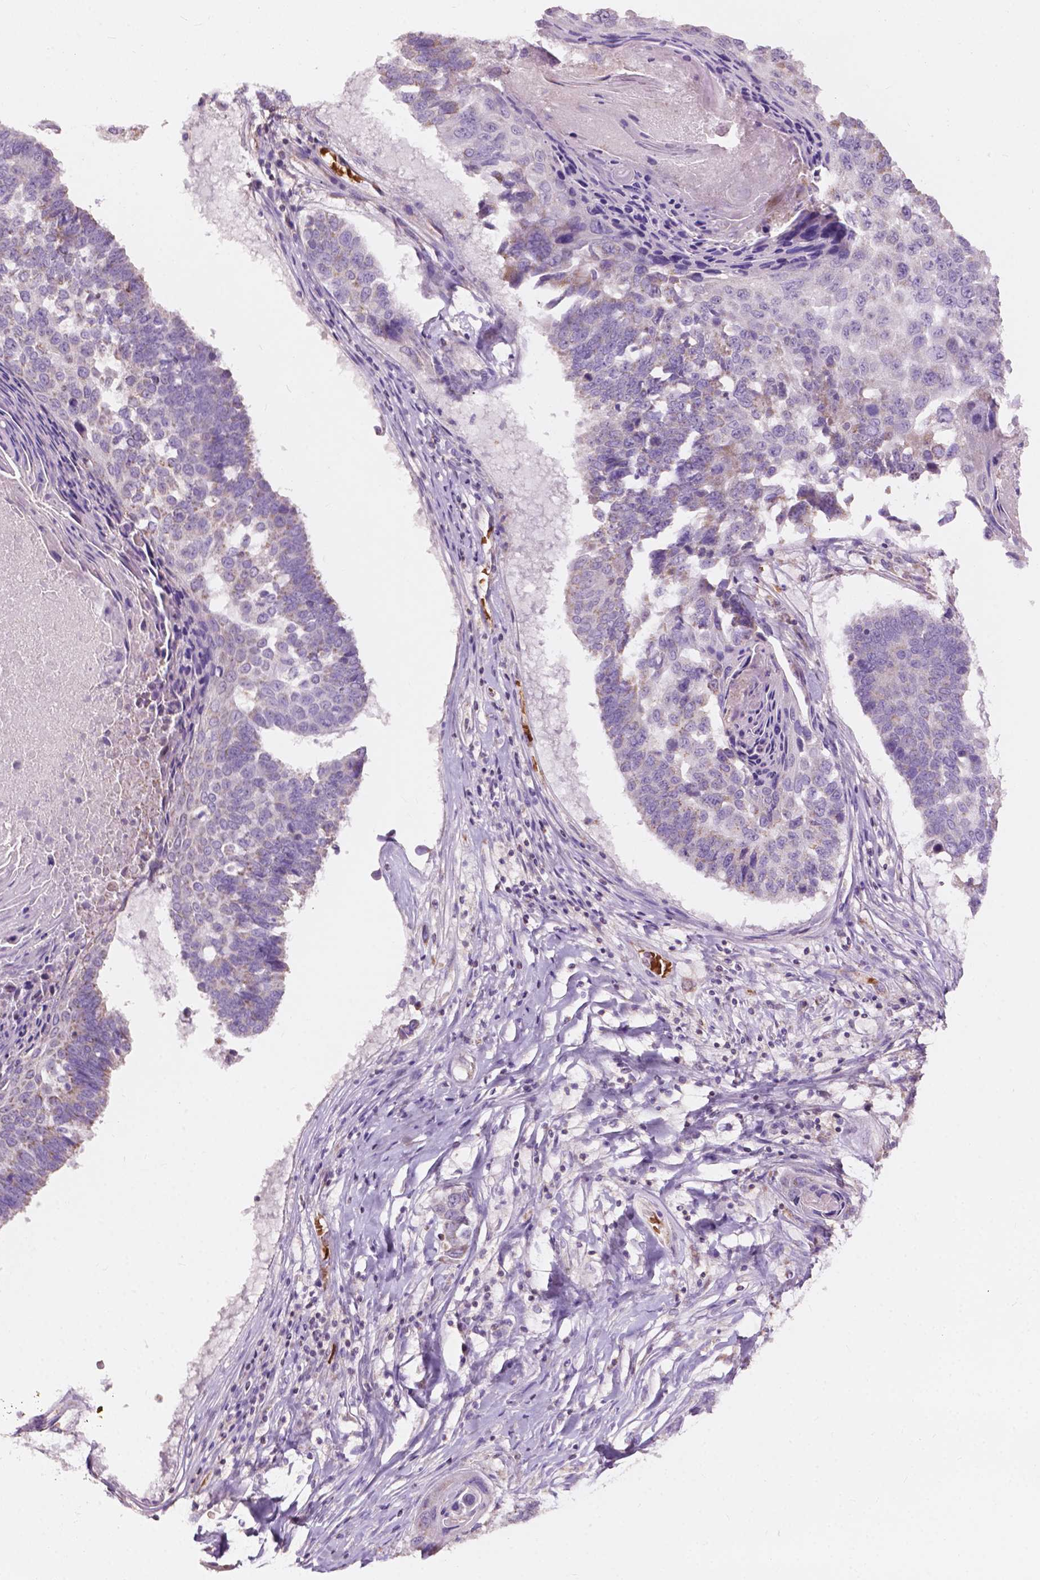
{"staining": {"intensity": "negative", "quantity": "none", "location": "none"}, "tissue": "lung cancer", "cell_type": "Tumor cells", "image_type": "cancer", "snomed": [{"axis": "morphology", "description": "Squamous cell carcinoma, NOS"}, {"axis": "topography", "description": "Lung"}], "caption": "Image shows no protein positivity in tumor cells of lung cancer (squamous cell carcinoma) tissue. Nuclei are stained in blue.", "gene": "NDUFS1", "patient": {"sex": "male", "age": 73}}